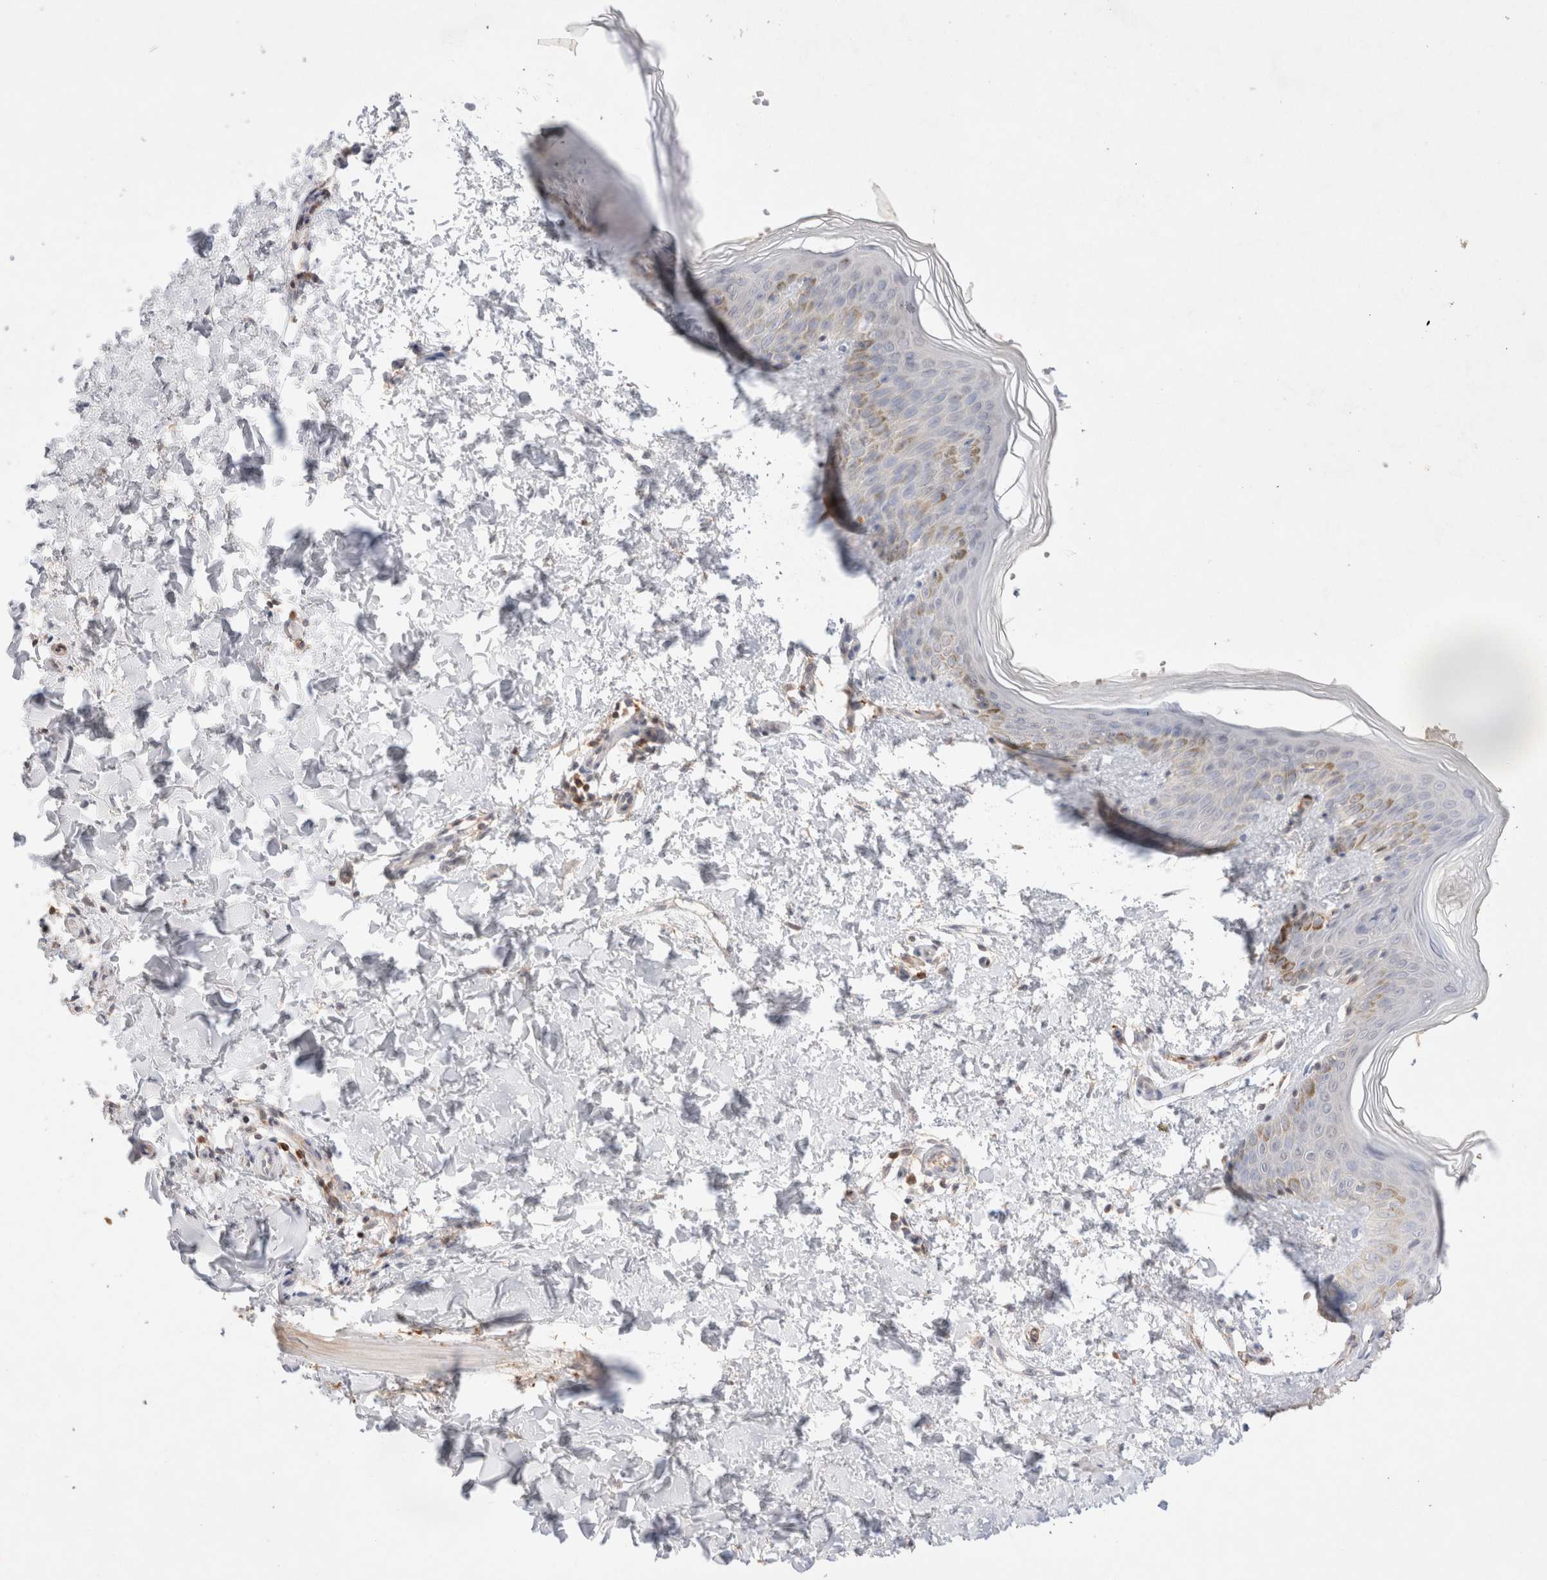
{"staining": {"intensity": "negative", "quantity": "none", "location": "none"}, "tissue": "skin", "cell_type": "Fibroblasts", "image_type": "normal", "snomed": [{"axis": "morphology", "description": "Normal tissue, NOS"}, {"axis": "morphology", "description": "Neoplasm, benign, NOS"}, {"axis": "topography", "description": "Skin"}, {"axis": "topography", "description": "Soft tissue"}], "caption": "Histopathology image shows no protein staining in fibroblasts of benign skin. Nuclei are stained in blue.", "gene": "STARD10", "patient": {"sex": "male", "age": 26}}